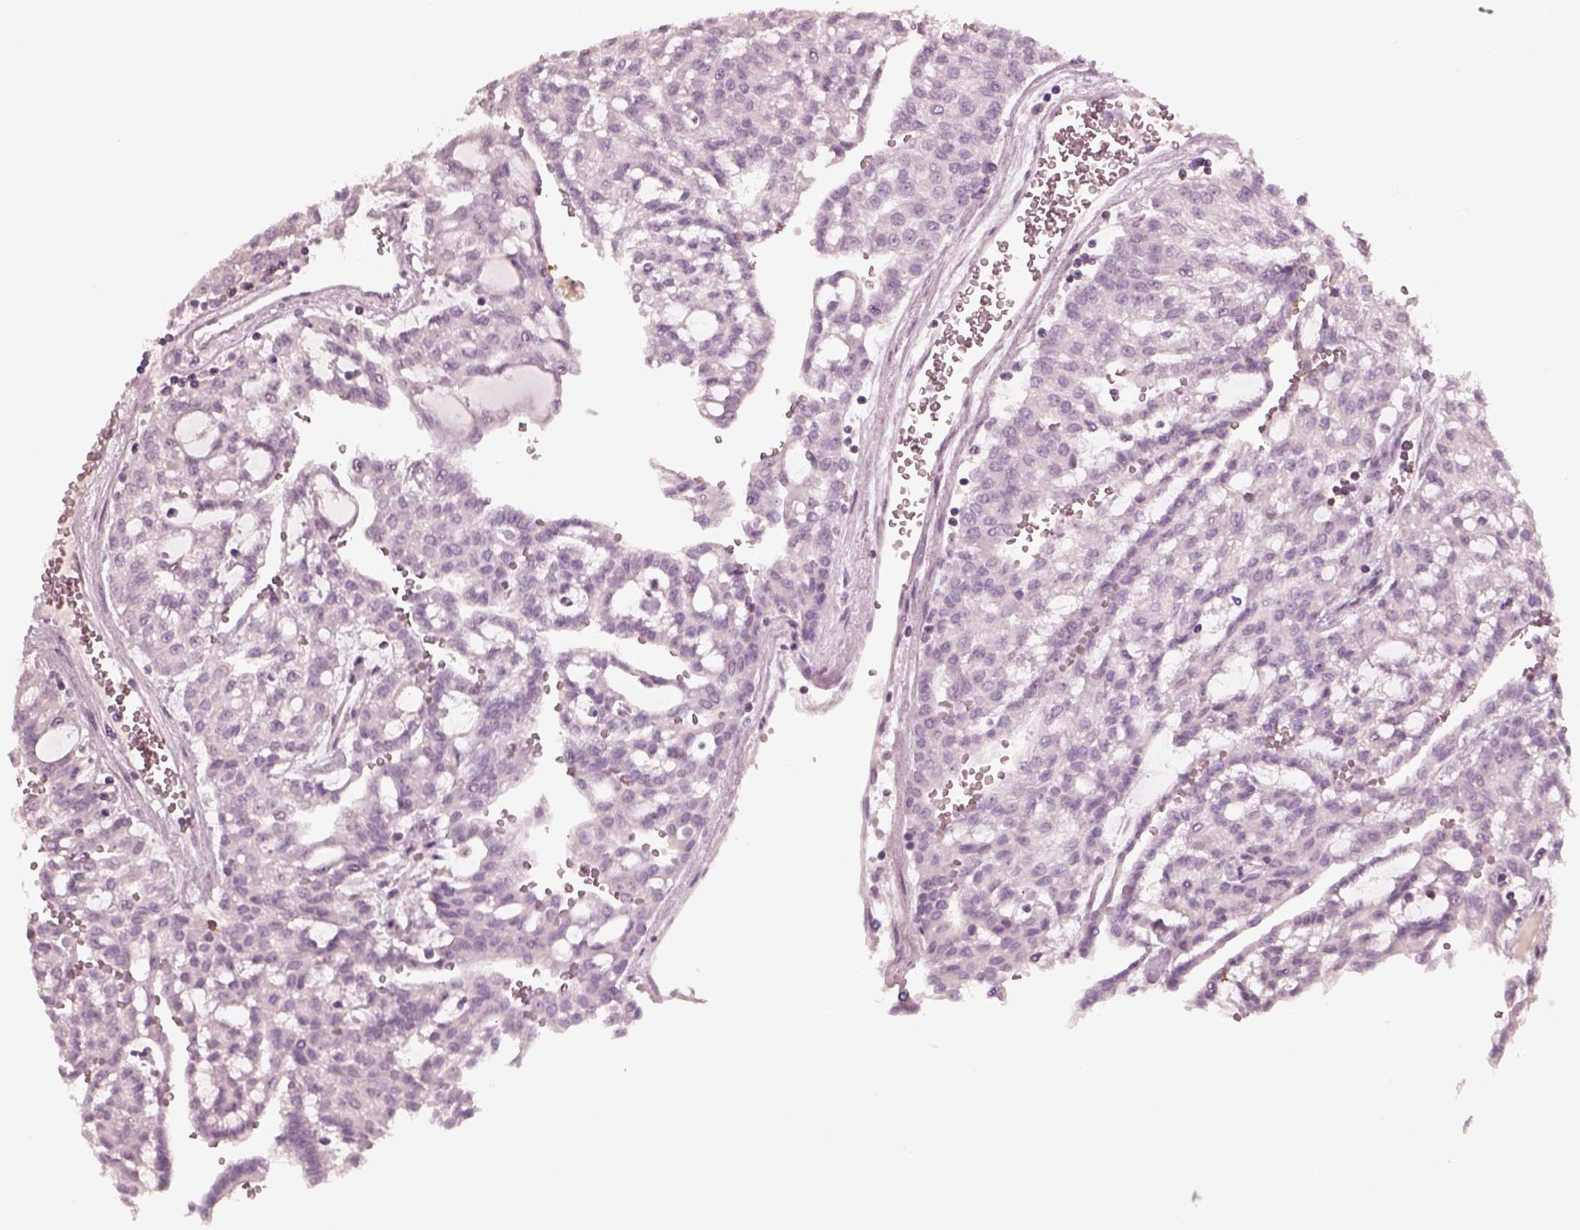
{"staining": {"intensity": "negative", "quantity": "none", "location": "none"}, "tissue": "renal cancer", "cell_type": "Tumor cells", "image_type": "cancer", "snomed": [{"axis": "morphology", "description": "Adenocarcinoma, NOS"}, {"axis": "topography", "description": "Kidney"}], "caption": "This micrograph is of renal adenocarcinoma stained with IHC to label a protein in brown with the nuclei are counter-stained blue. There is no expression in tumor cells.", "gene": "PDCD1", "patient": {"sex": "male", "age": 63}}